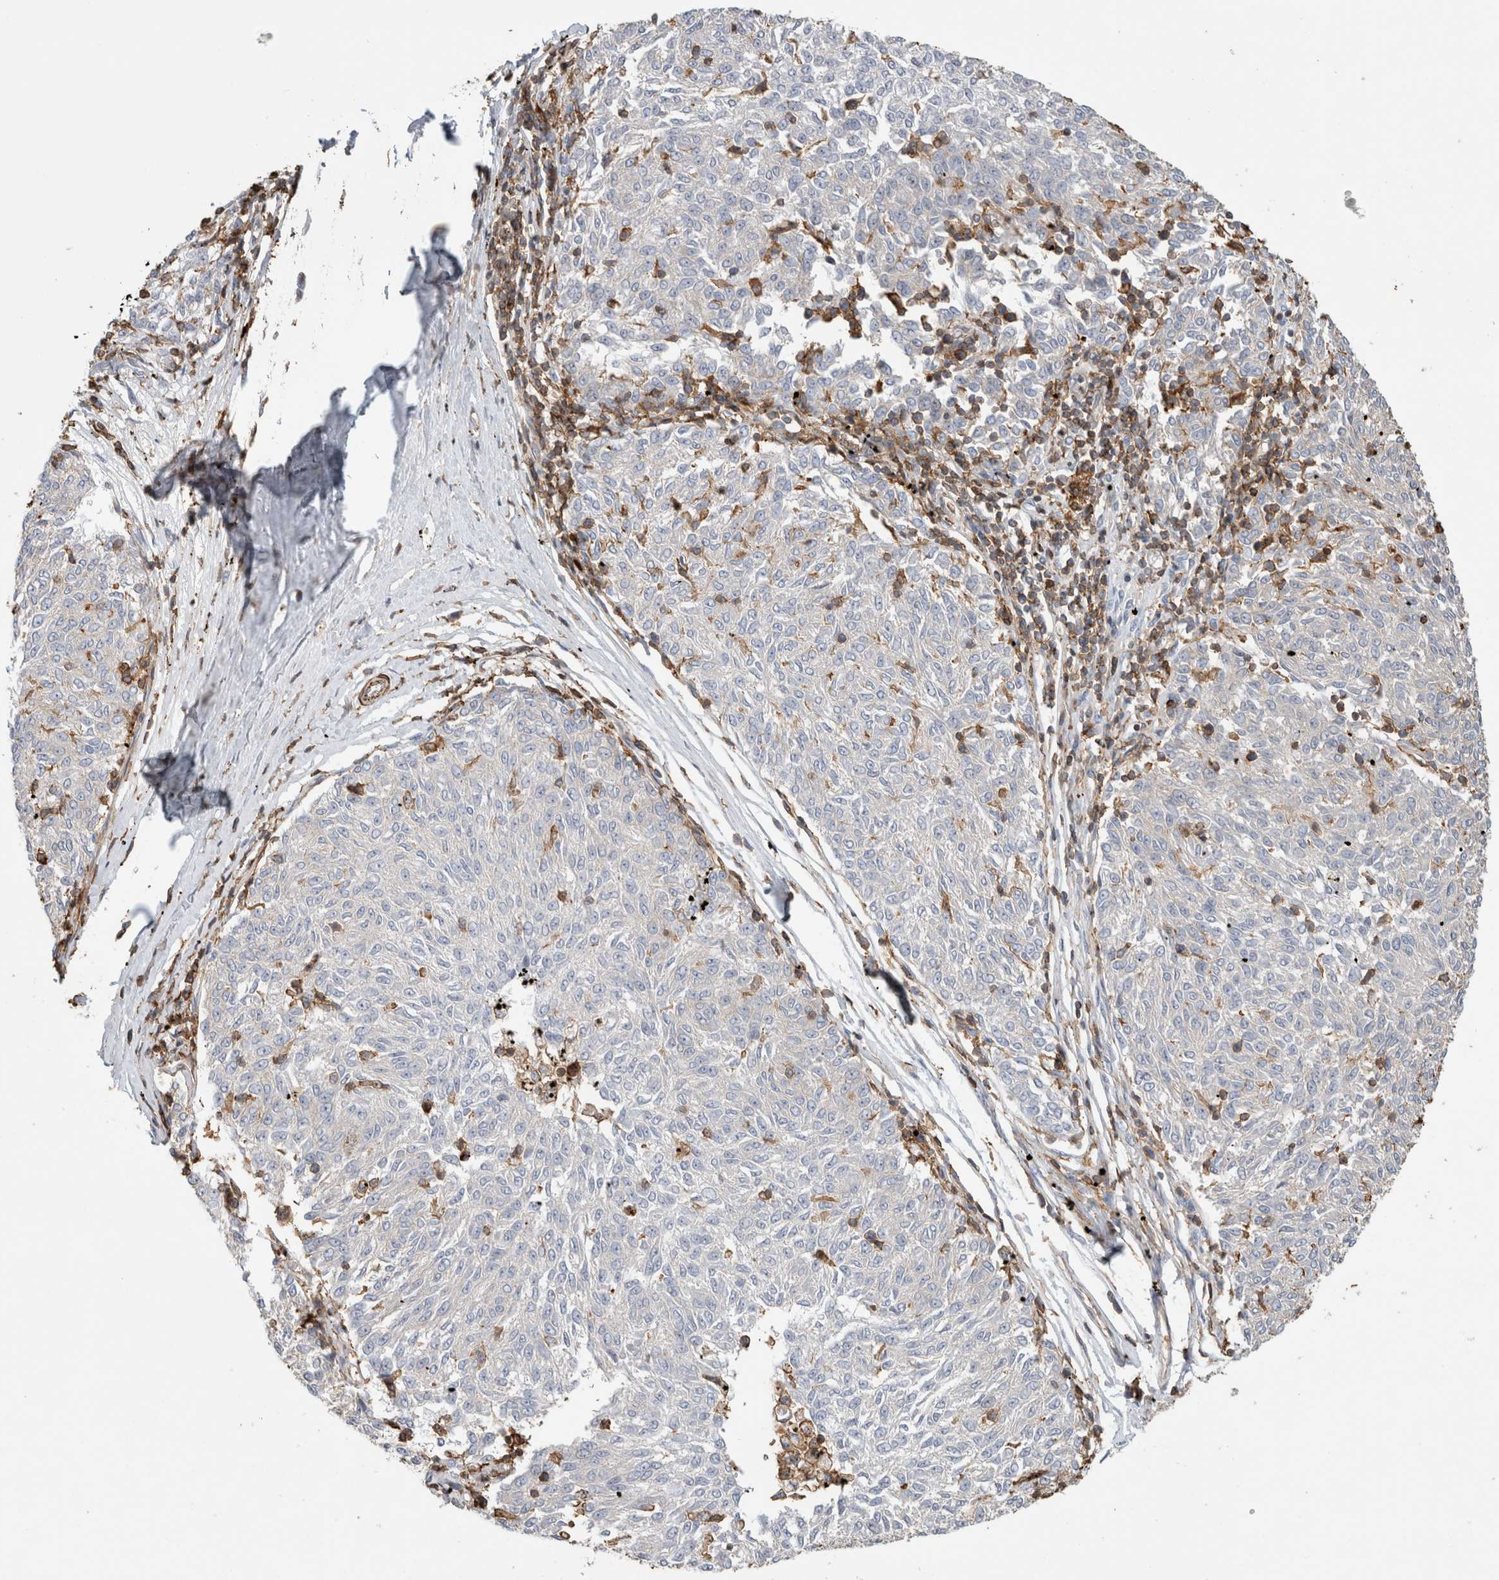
{"staining": {"intensity": "negative", "quantity": "none", "location": "none"}, "tissue": "melanoma", "cell_type": "Tumor cells", "image_type": "cancer", "snomed": [{"axis": "morphology", "description": "Malignant melanoma, NOS"}, {"axis": "topography", "description": "Skin"}], "caption": "This is an immunohistochemistry (IHC) photomicrograph of human malignant melanoma. There is no staining in tumor cells.", "gene": "GPER1", "patient": {"sex": "female", "age": 72}}